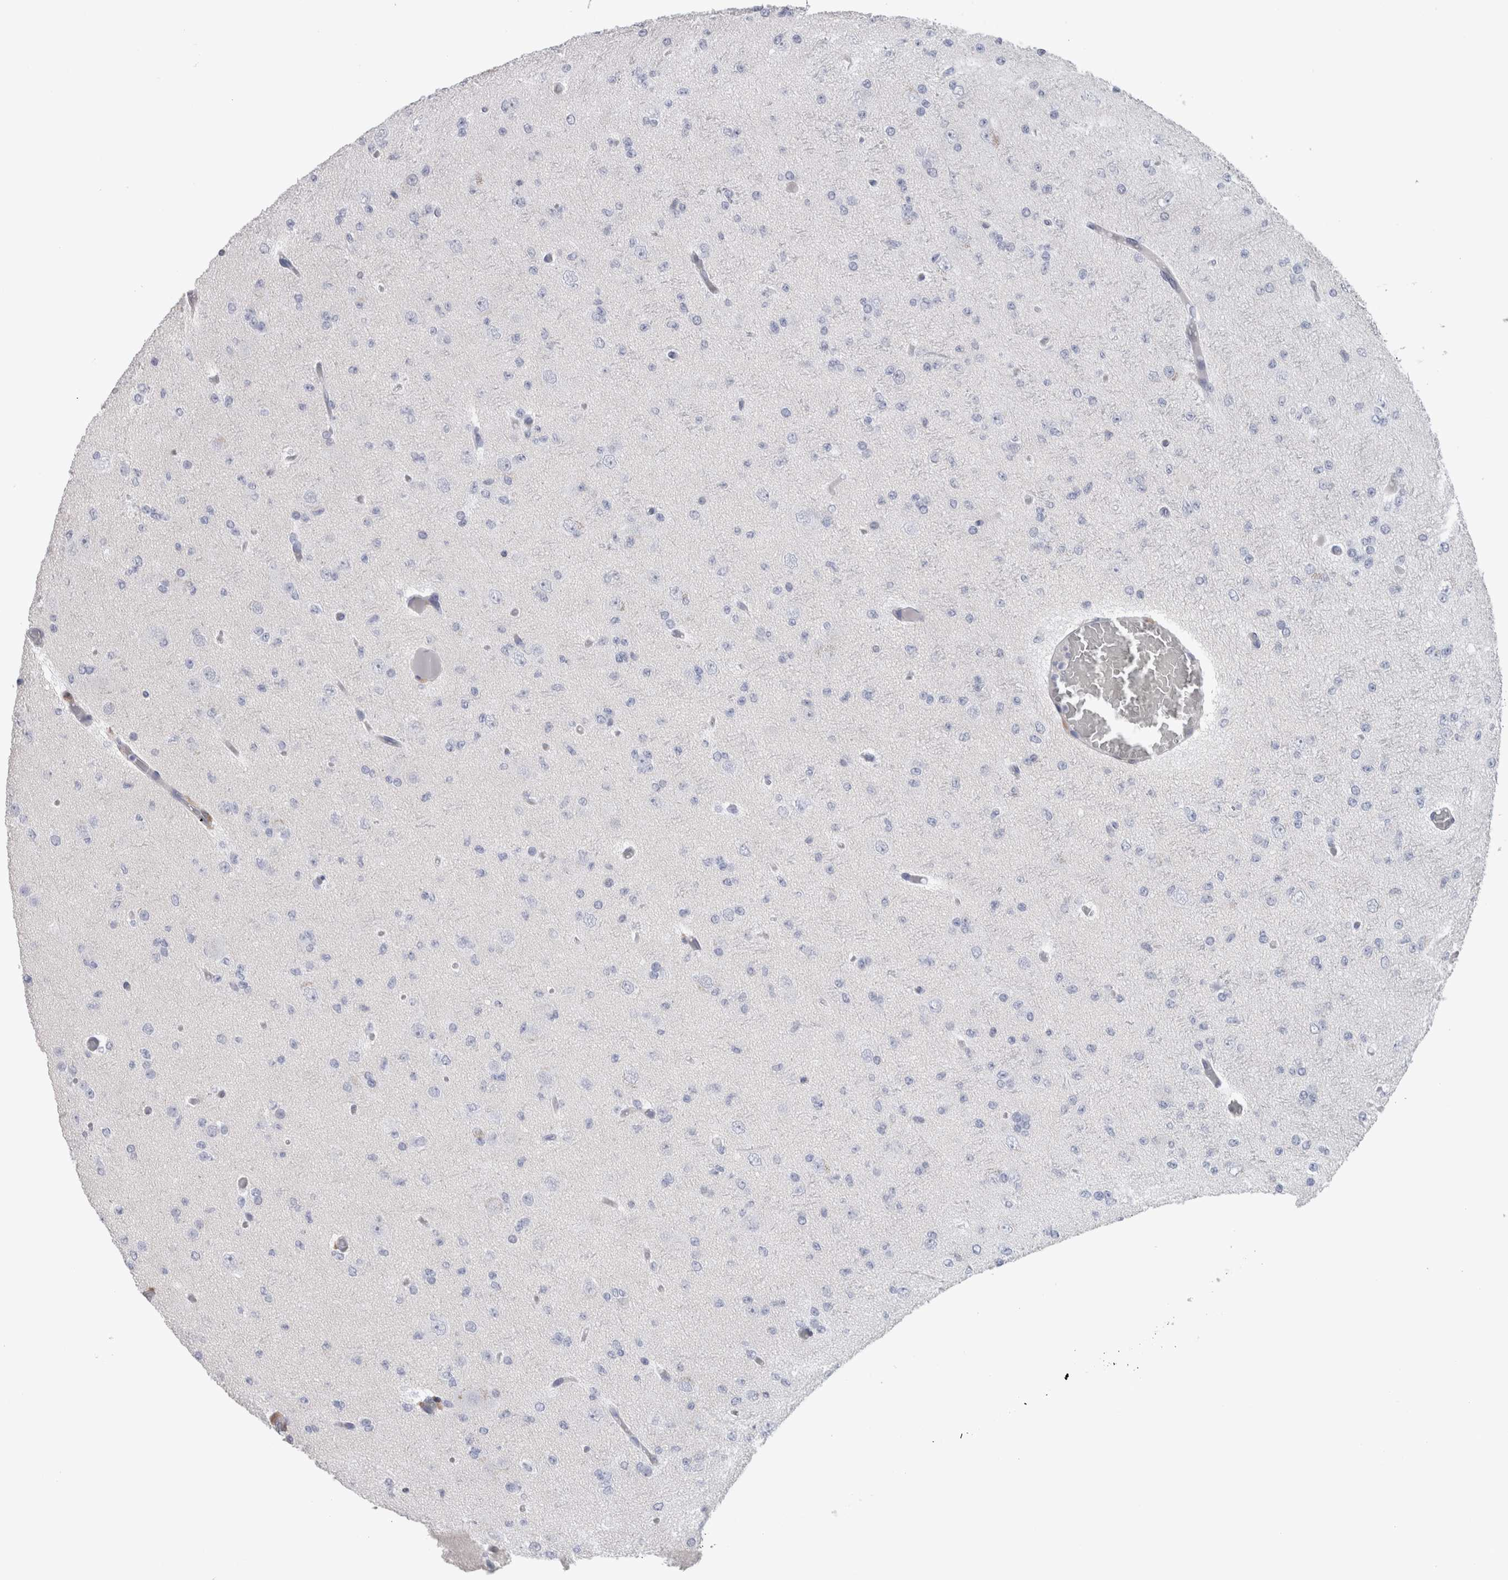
{"staining": {"intensity": "negative", "quantity": "none", "location": "none"}, "tissue": "glioma", "cell_type": "Tumor cells", "image_type": "cancer", "snomed": [{"axis": "morphology", "description": "Glioma, malignant, Low grade"}, {"axis": "topography", "description": "Brain"}], "caption": "The histopathology image demonstrates no significant expression in tumor cells of malignant low-grade glioma.", "gene": "CA8", "patient": {"sex": "female", "age": 22}}